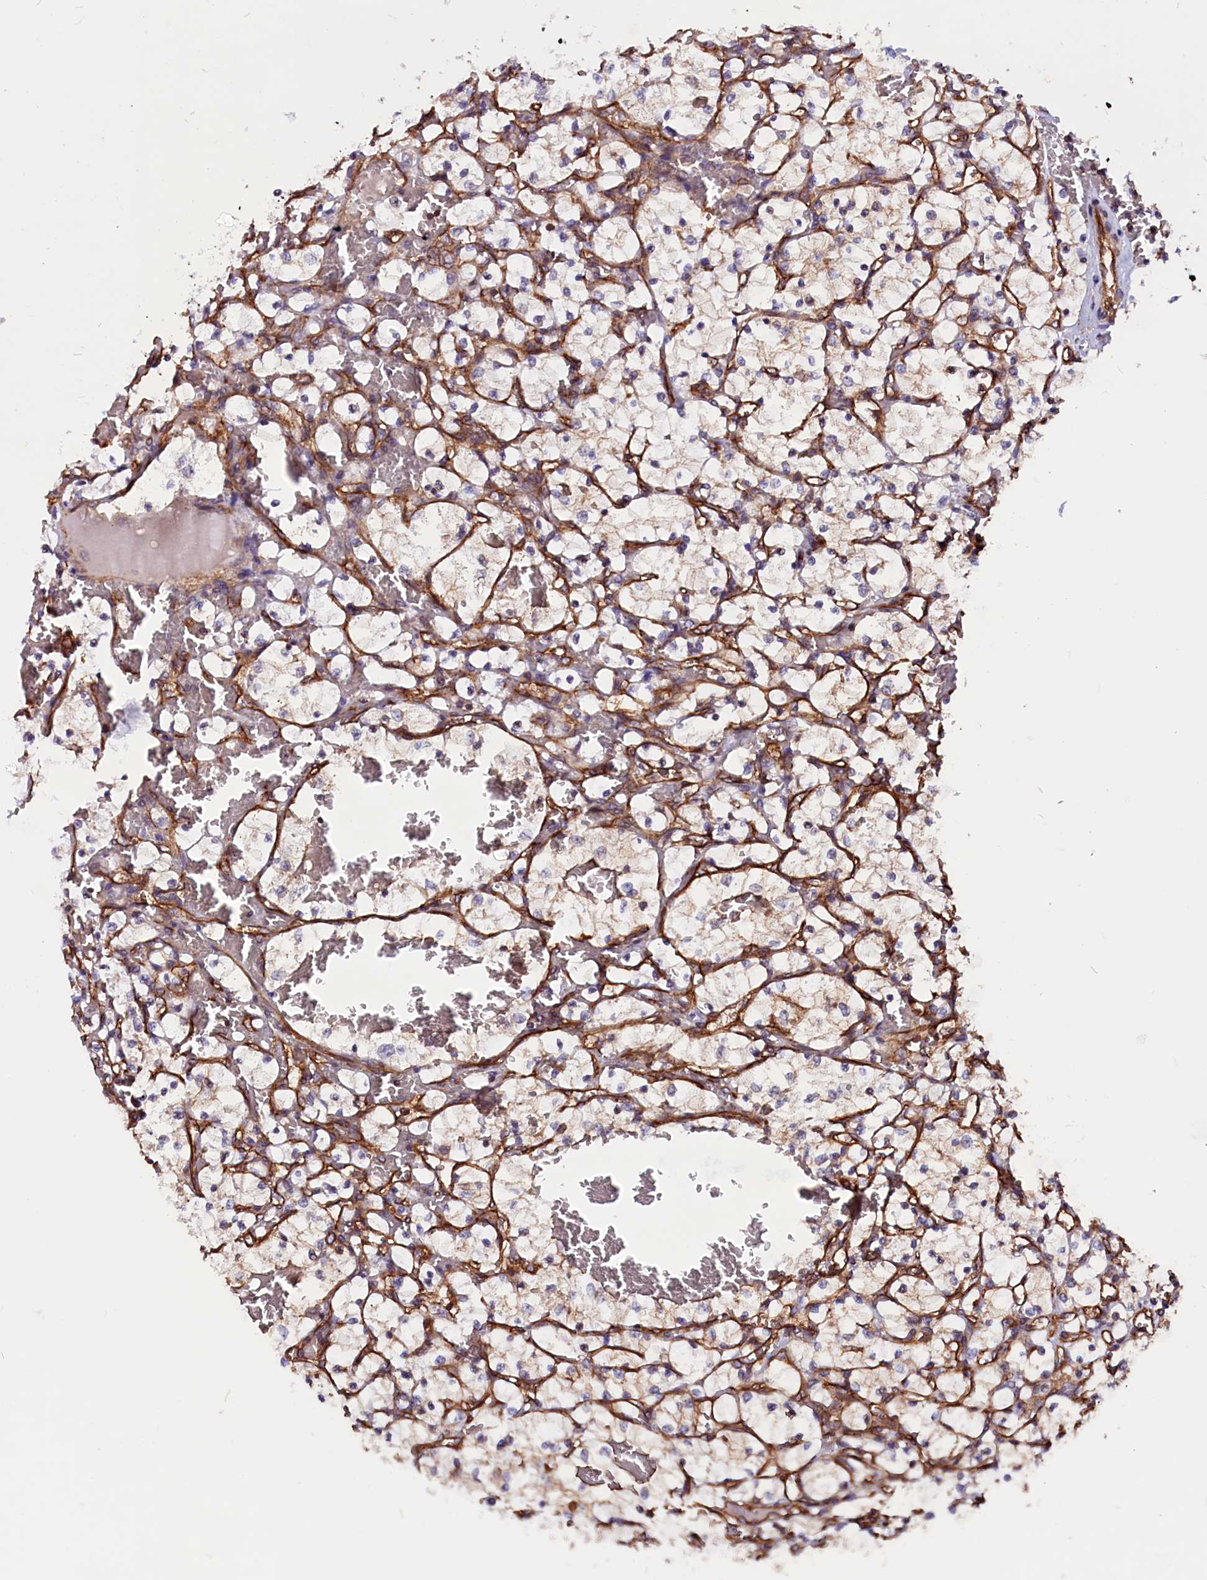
{"staining": {"intensity": "negative", "quantity": "none", "location": "none"}, "tissue": "renal cancer", "cell_type": "Tumor cells", "image_type": "cancer", "snomed": [{"axis": "morphology", "description": "Adenocarcinoma, NOS"}, {"axis": "topography", "description": "Kidney"}], "caption": "DAB immunohistochemical staining of renal cancer (adenocarcinoma) shows no significant expression in tumor cells.", "gene": "ZNF749", "patient": {"sex": "female", "age": 69}}